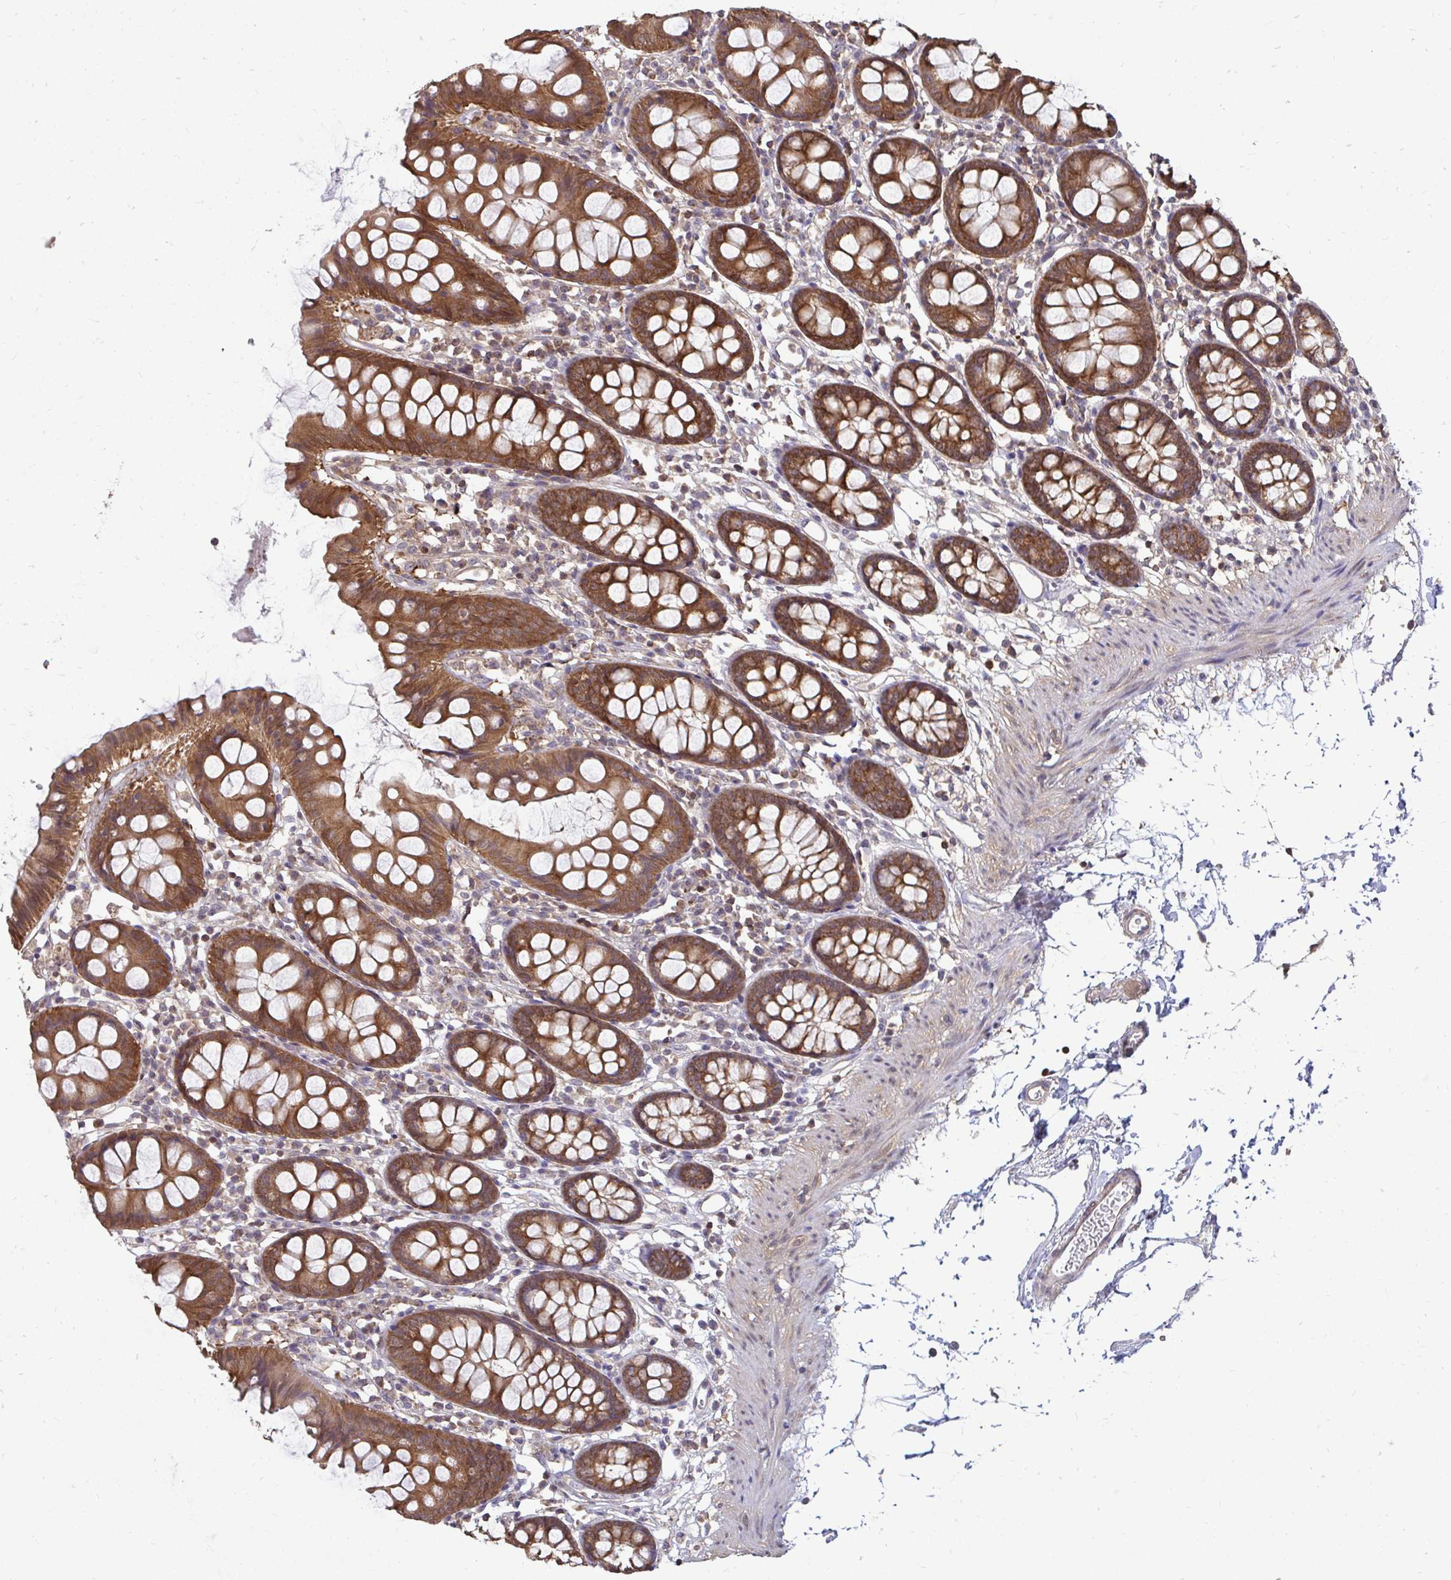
{"staining": {"intensity": "weak", "quantity": "25%-75%", "location": "cytoplasmic/membranous"}, "tissue": "colon", "cell_type": "Endothelial cells", "image_type": "normal", "snomed": [{"axis": "morphology", "description": "Normal tissue, NOS"}, {"axis": "topography", "description": "Colon"}], "caption": "Colon stained with immunohistochemistry shows weak cytoplasmic/membranous expression in about 25%-75% of endothelial cells. The staining was performed using DAB, with brown indicating positive protein expression. Nuclei are stained blue with hematoxylin.", "gene": "DNAJA2", "patient": {"sex": "female", "age": 84}}